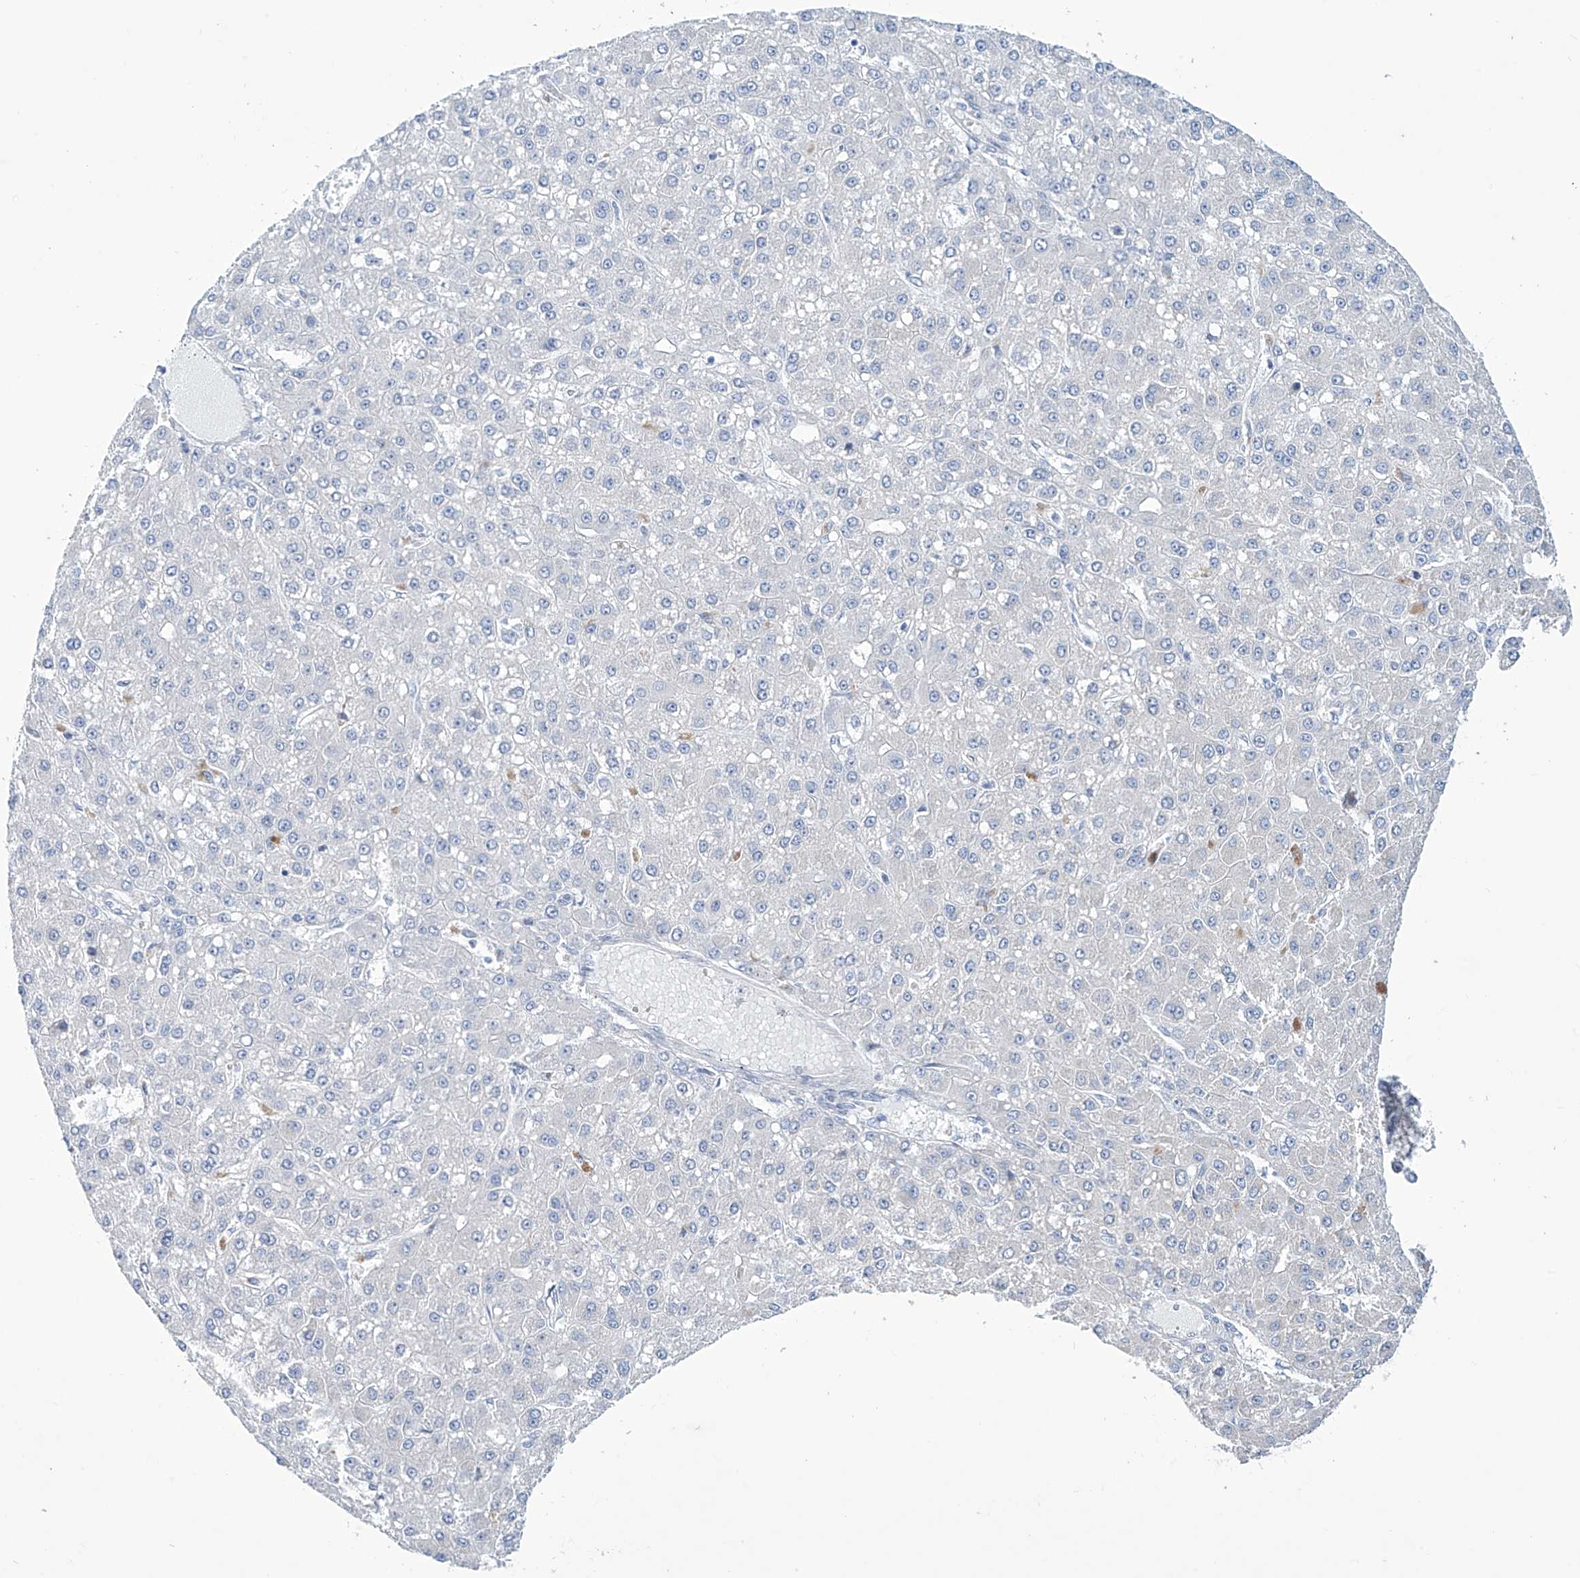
{"staining": {"intensity": "negative", "quantity": "none", "location": "none"}, "tissue": "liver cancer", "cell_type": "Tumor cells", "image_type": "cancer", "snomed": [{"axis": "morphology", "description": "Carcinoma, Hepatocellular, NOS"}, {"axis": "topography", "description": "Liver"}], "caption": "DAB (3,3'-diaminobenzidine) immunohistochemical staining of human hepatocellular carcinoma (liver) shows no significant positivity in tumor cells.", "gene": "TRIM60", "patient": {"sex": "male", "age": 67}}